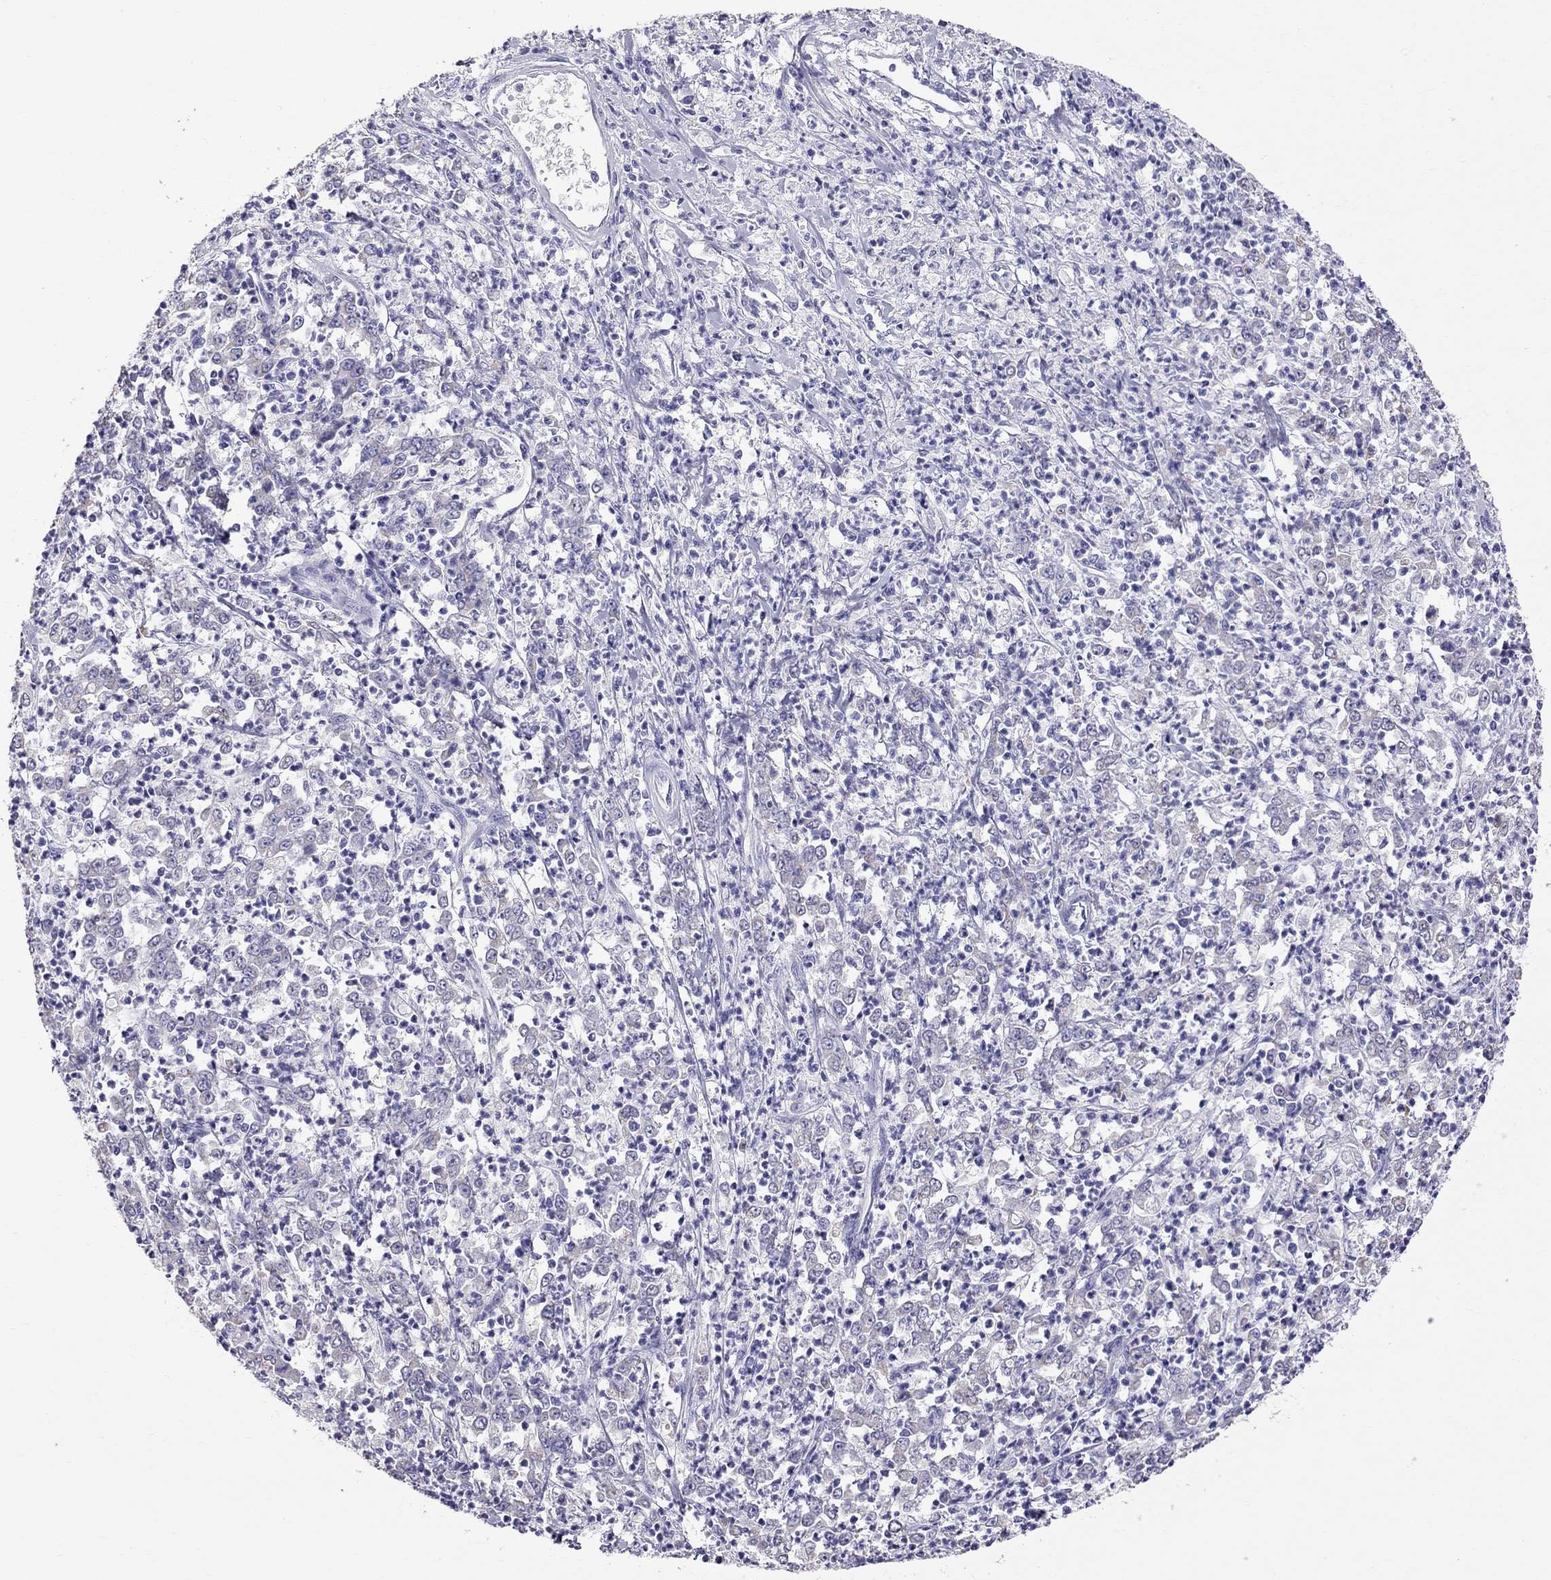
{"staining": {"intensity": "negative", "quantity": "none", "location": "none"}, "tissue": "stomach cancer", "cell_type": "Tumor cells", "image_type": "cancer", "snomed": [{"axis": "morphology", "description": "Adenocarcinoma, NOS"}, {"axis": "topography", "description": "Stomach, lower"}], "caption": "The immunohistochemistry (IHC) histopathology image has no significant positivity in tumor cells of stomach cancer (adenocarcinoma) tissue.", "gene": "TTLL13", "patient": {"sex": "female", "age": 71}}